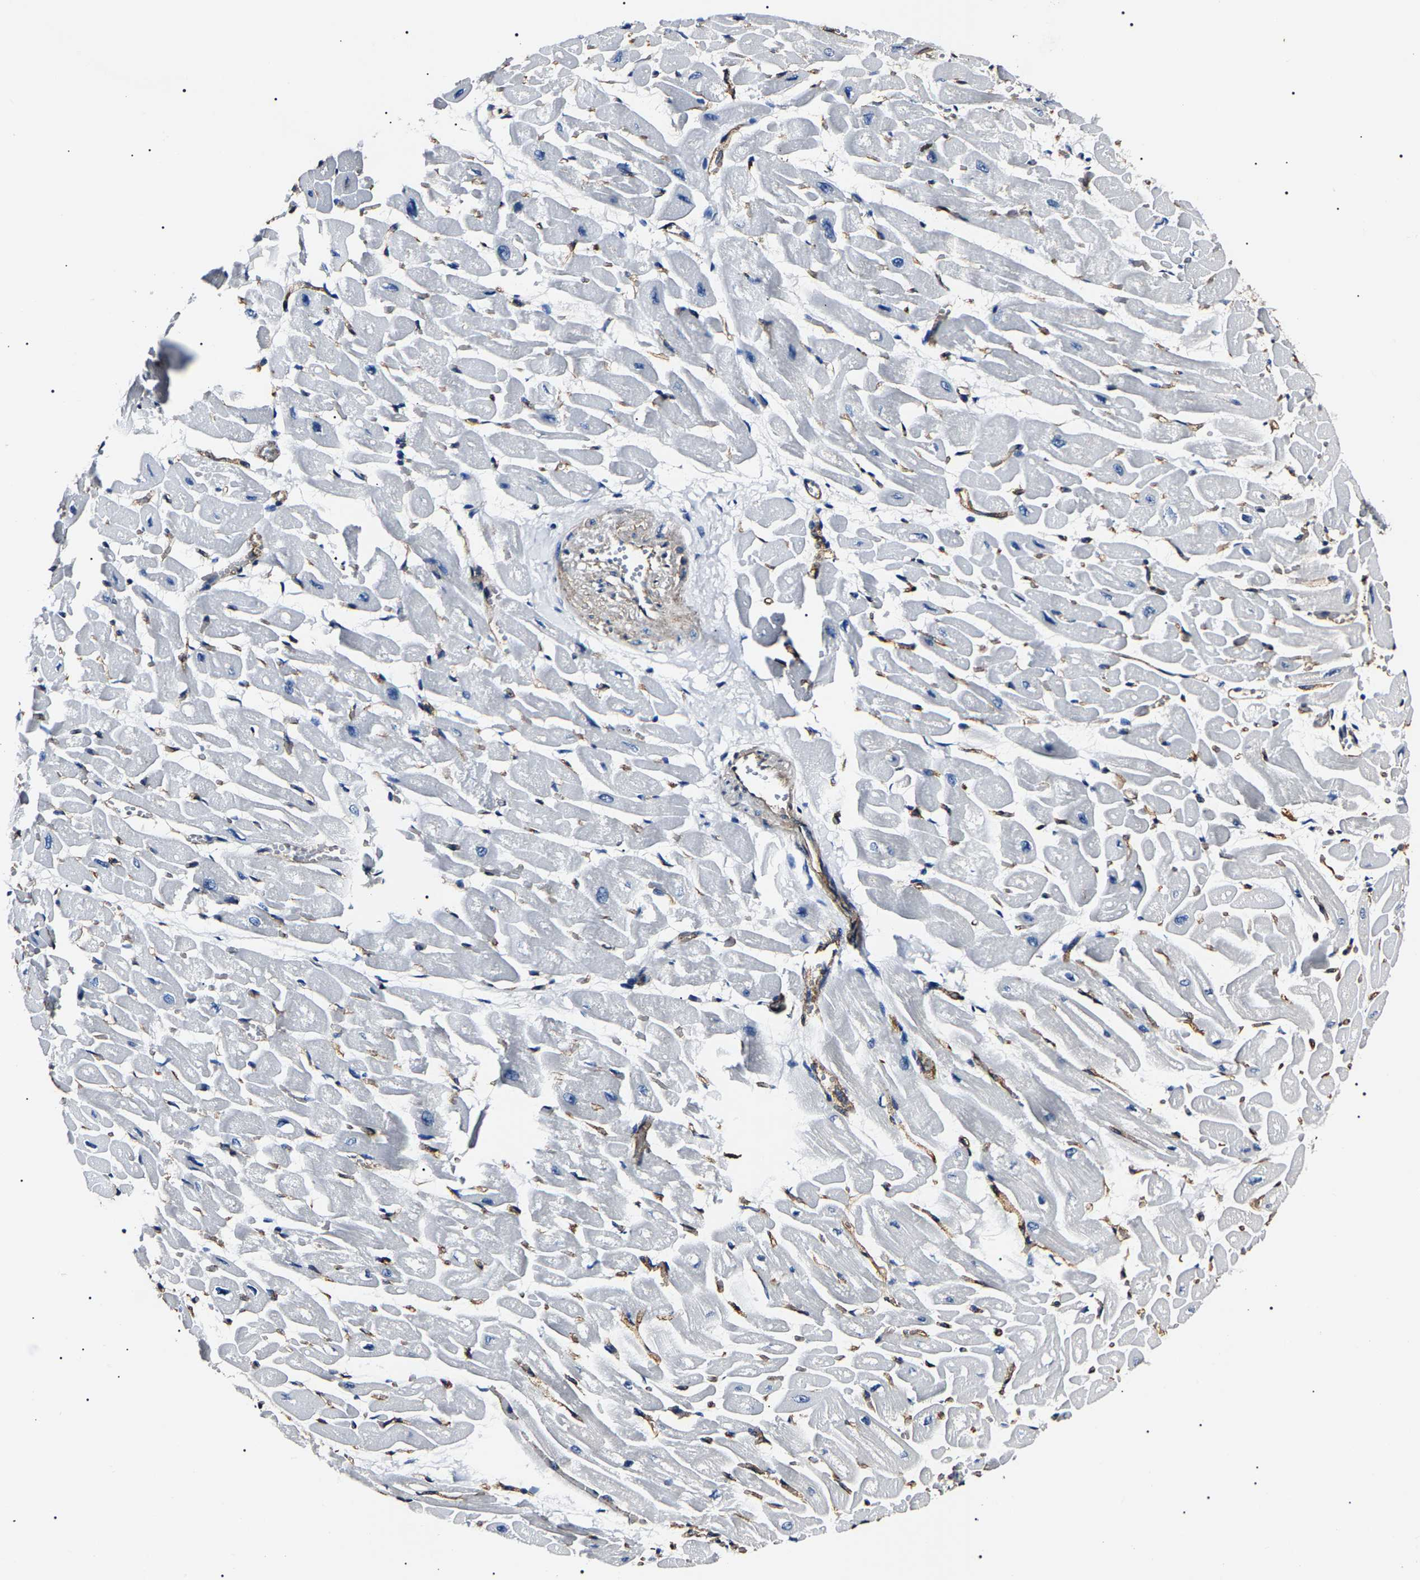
{"staining": {"intensity": "negative", "quantity": "none", "location": "none"}, "tissue": "heart muscle", "cell_type": "Cardiomyocytes", "image_type": "normal", "snomed": [{"axis": "morphology", "description": "Normal tissue, NOS"}, {"axis": "topography", "description": "Heart"}], "caption": "Immunohistochemistry (IHC) photomicrograph of normal human heart muscle stained for a protein (brown), which reveals no staining in cardiomyocytes. (Brightfield microscopy of DAB (3,3'-diaminobenzidine) IHC at high magnification).", "gene": "KLHL42", "patient": {"sex": "male", "age": 45}}